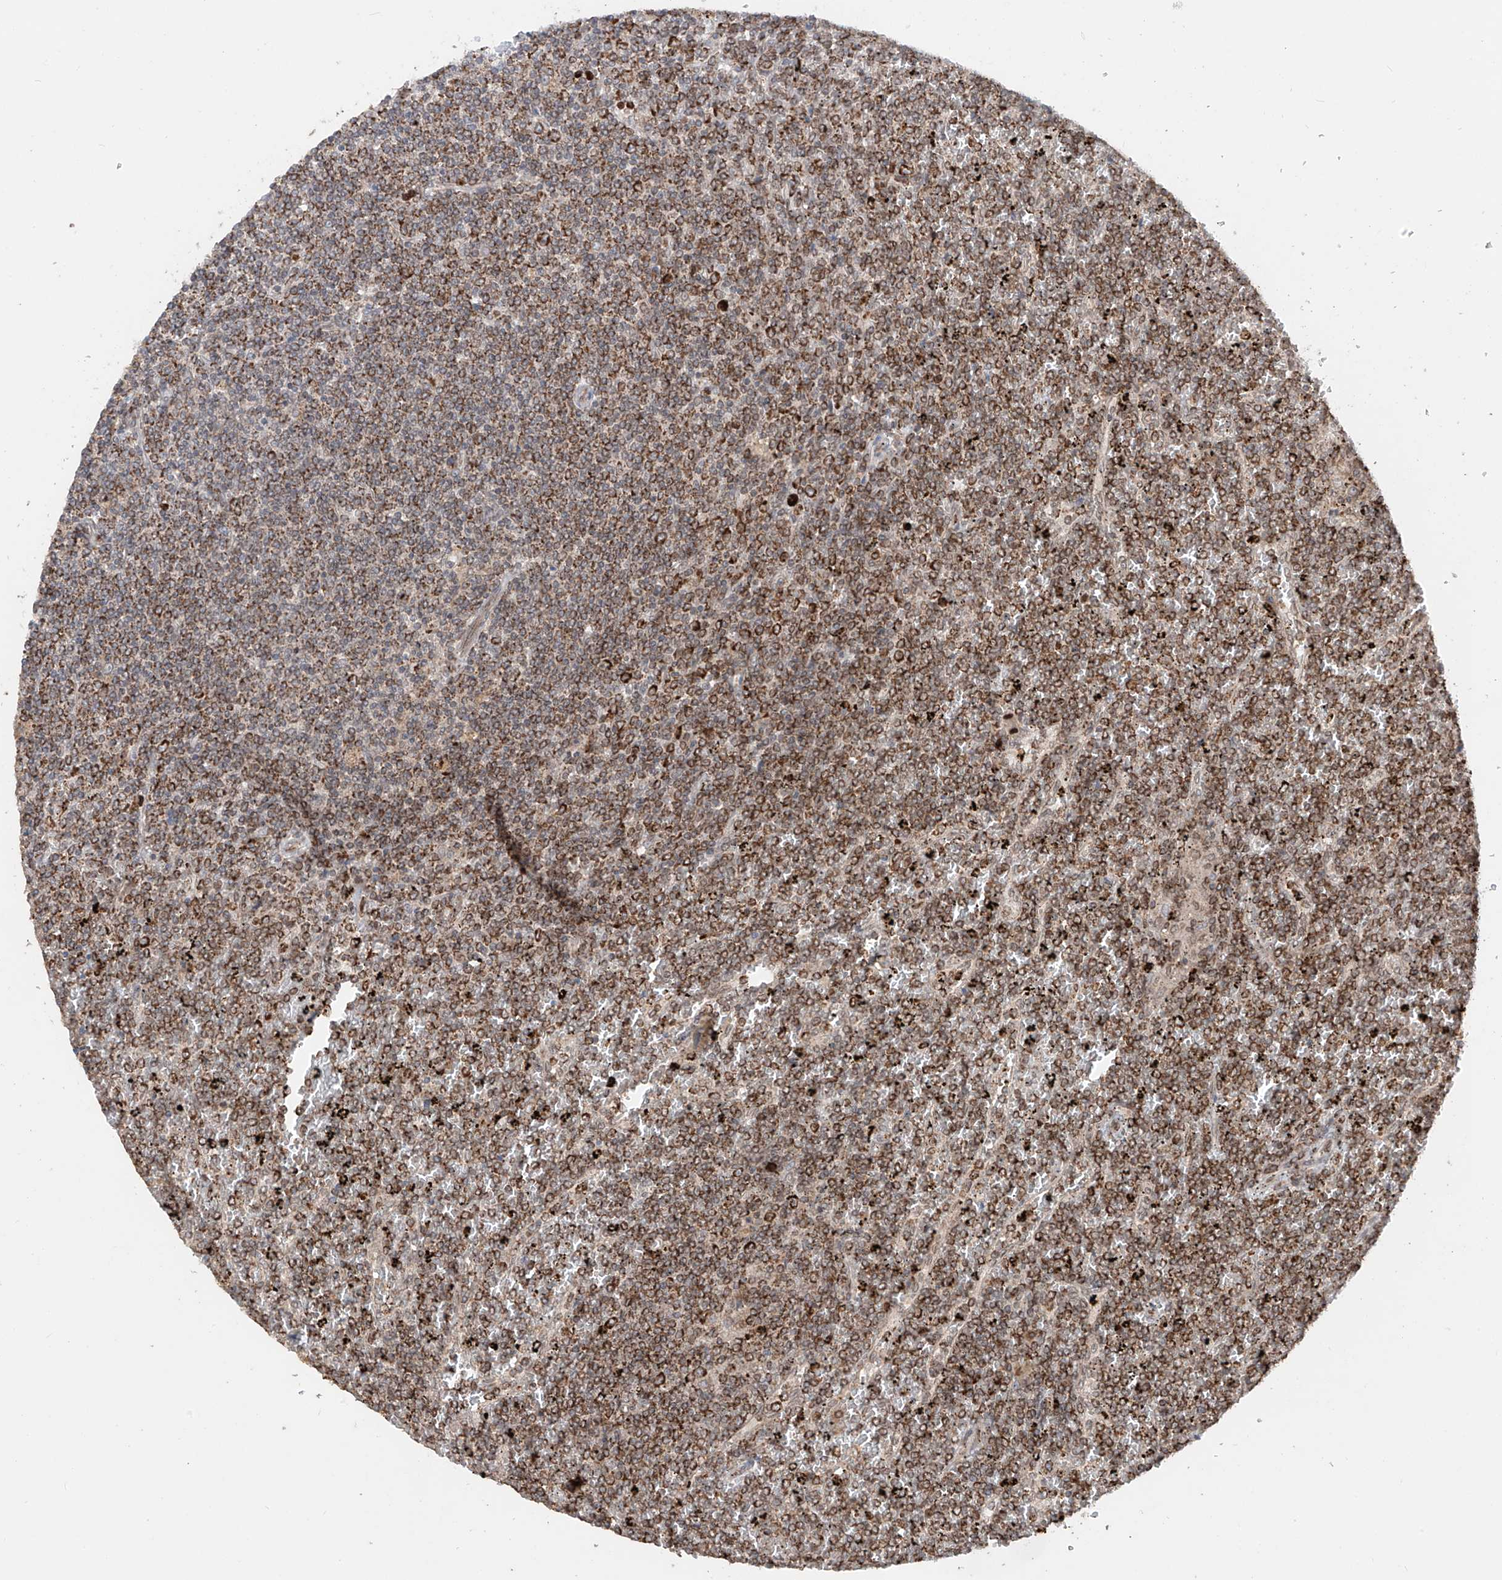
{"staining": {"intensity": "strong", "quantity": "25%-75%", "location": "cytoplasmic/membranous"}, "tissue": "lymphoma", "cell_type": "Tumor cells", "image_type": "cancer", "snomed": [{"axis": "morphology", "description": "Malignant lymphoma, non-Hodgkin's type, Low grade"}, {"axis": "topography", "description": "Spleen"}], "caption": "A histopathology image of human lymphoma stained for a protein reveals strong cytoplasmic/membranous brown staining in tumor cells.", "gene": "AHCTF1", "patient": {"sex": "female", "age": 19}}